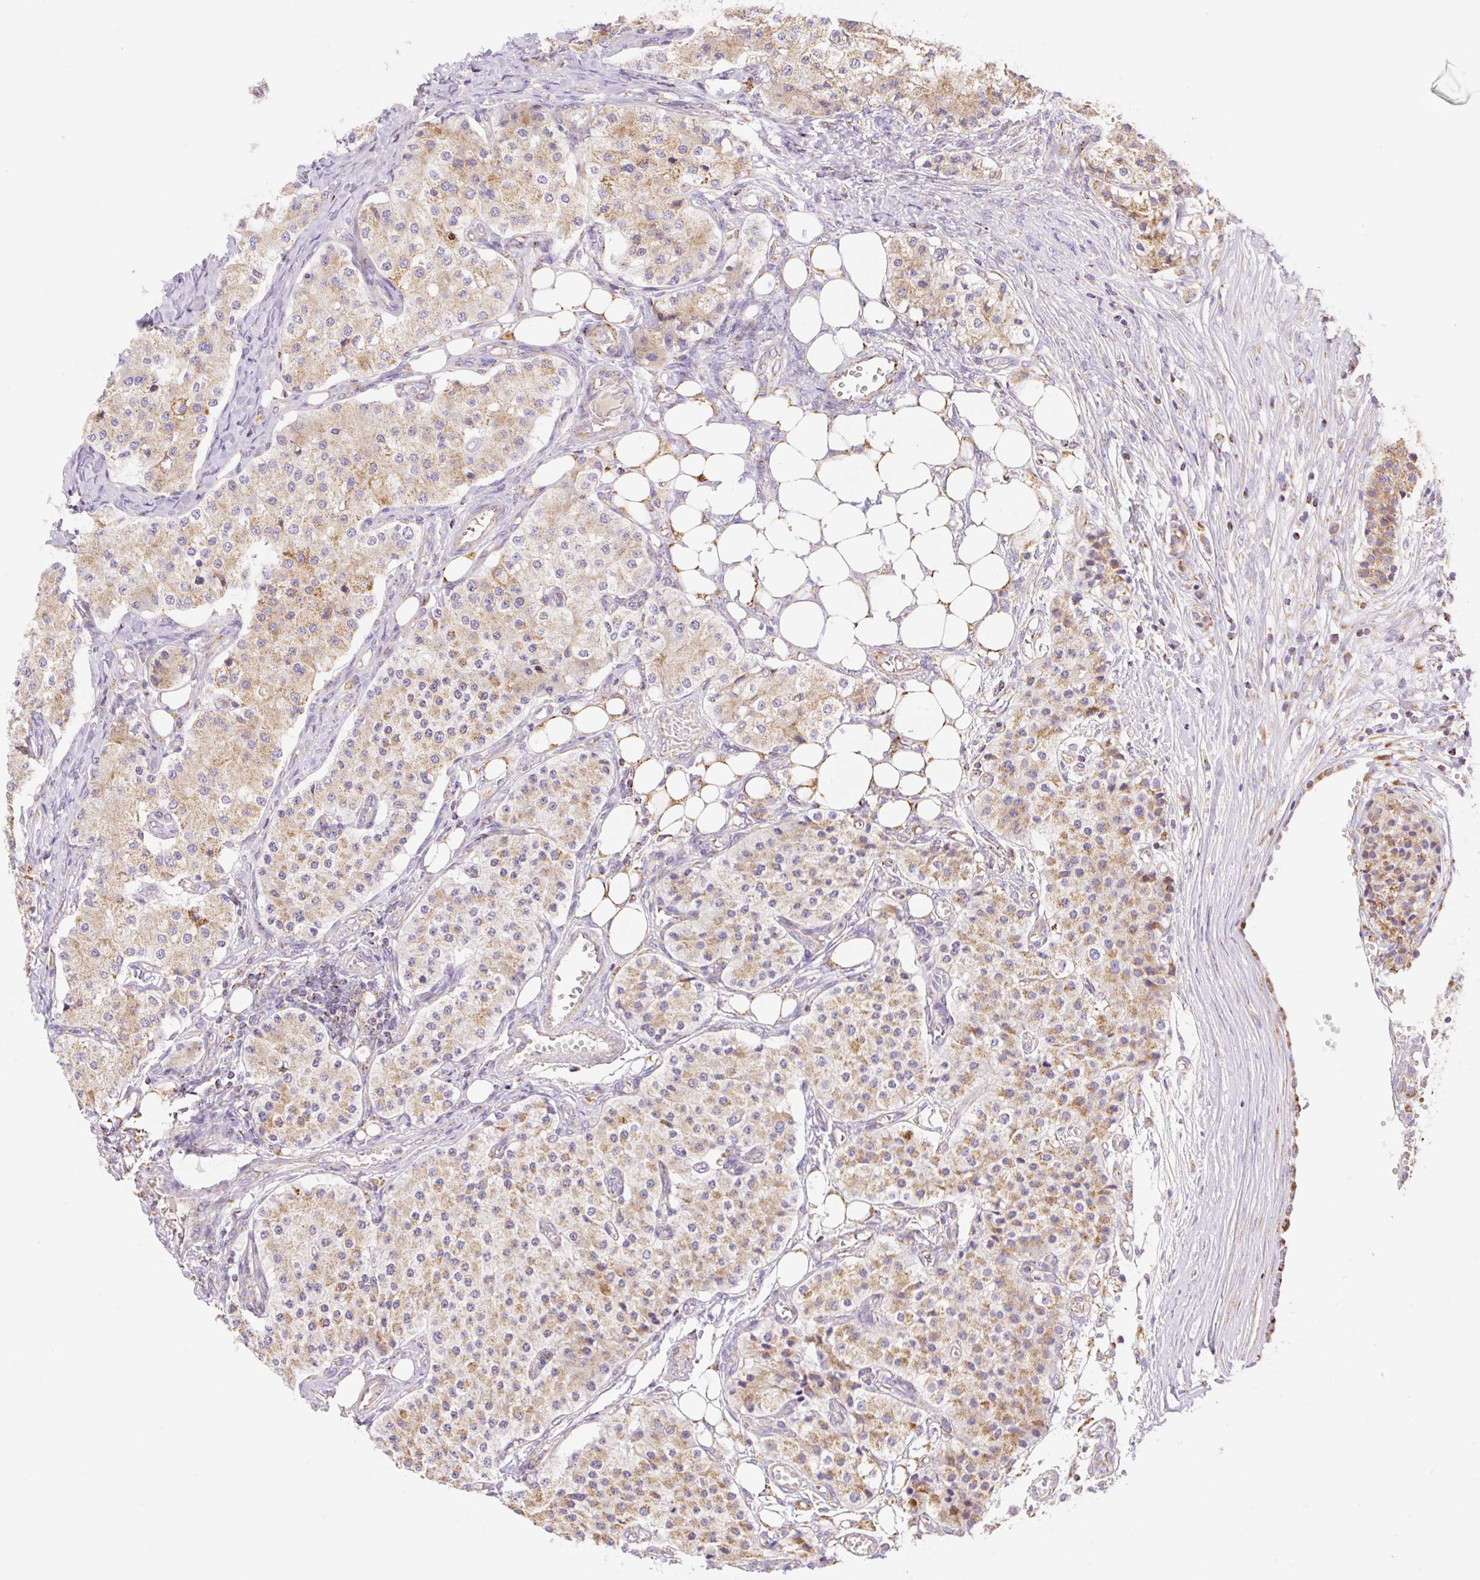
{"staining": {"intensity": "moderate", "quantity": ">75%", "location": "cytoplasmic/membranous"}, "tissue": "carcinoid", "cell_type": "Tumor cells", "image_type": "cancer", "snomed": [{"axis": "morphology", "description": "Carcinoid, malignant, NOS"}, {"axis": "topography", "description": "Colon"}], "caption": "Immunohistochemical staining of human malignant carcinoid demonstrates moderate cytoplasmic/membranous protein expression in about >75% of tumor cells.", "gene": "ETNK2", "patient": {"sex": "female", "age": 52}}